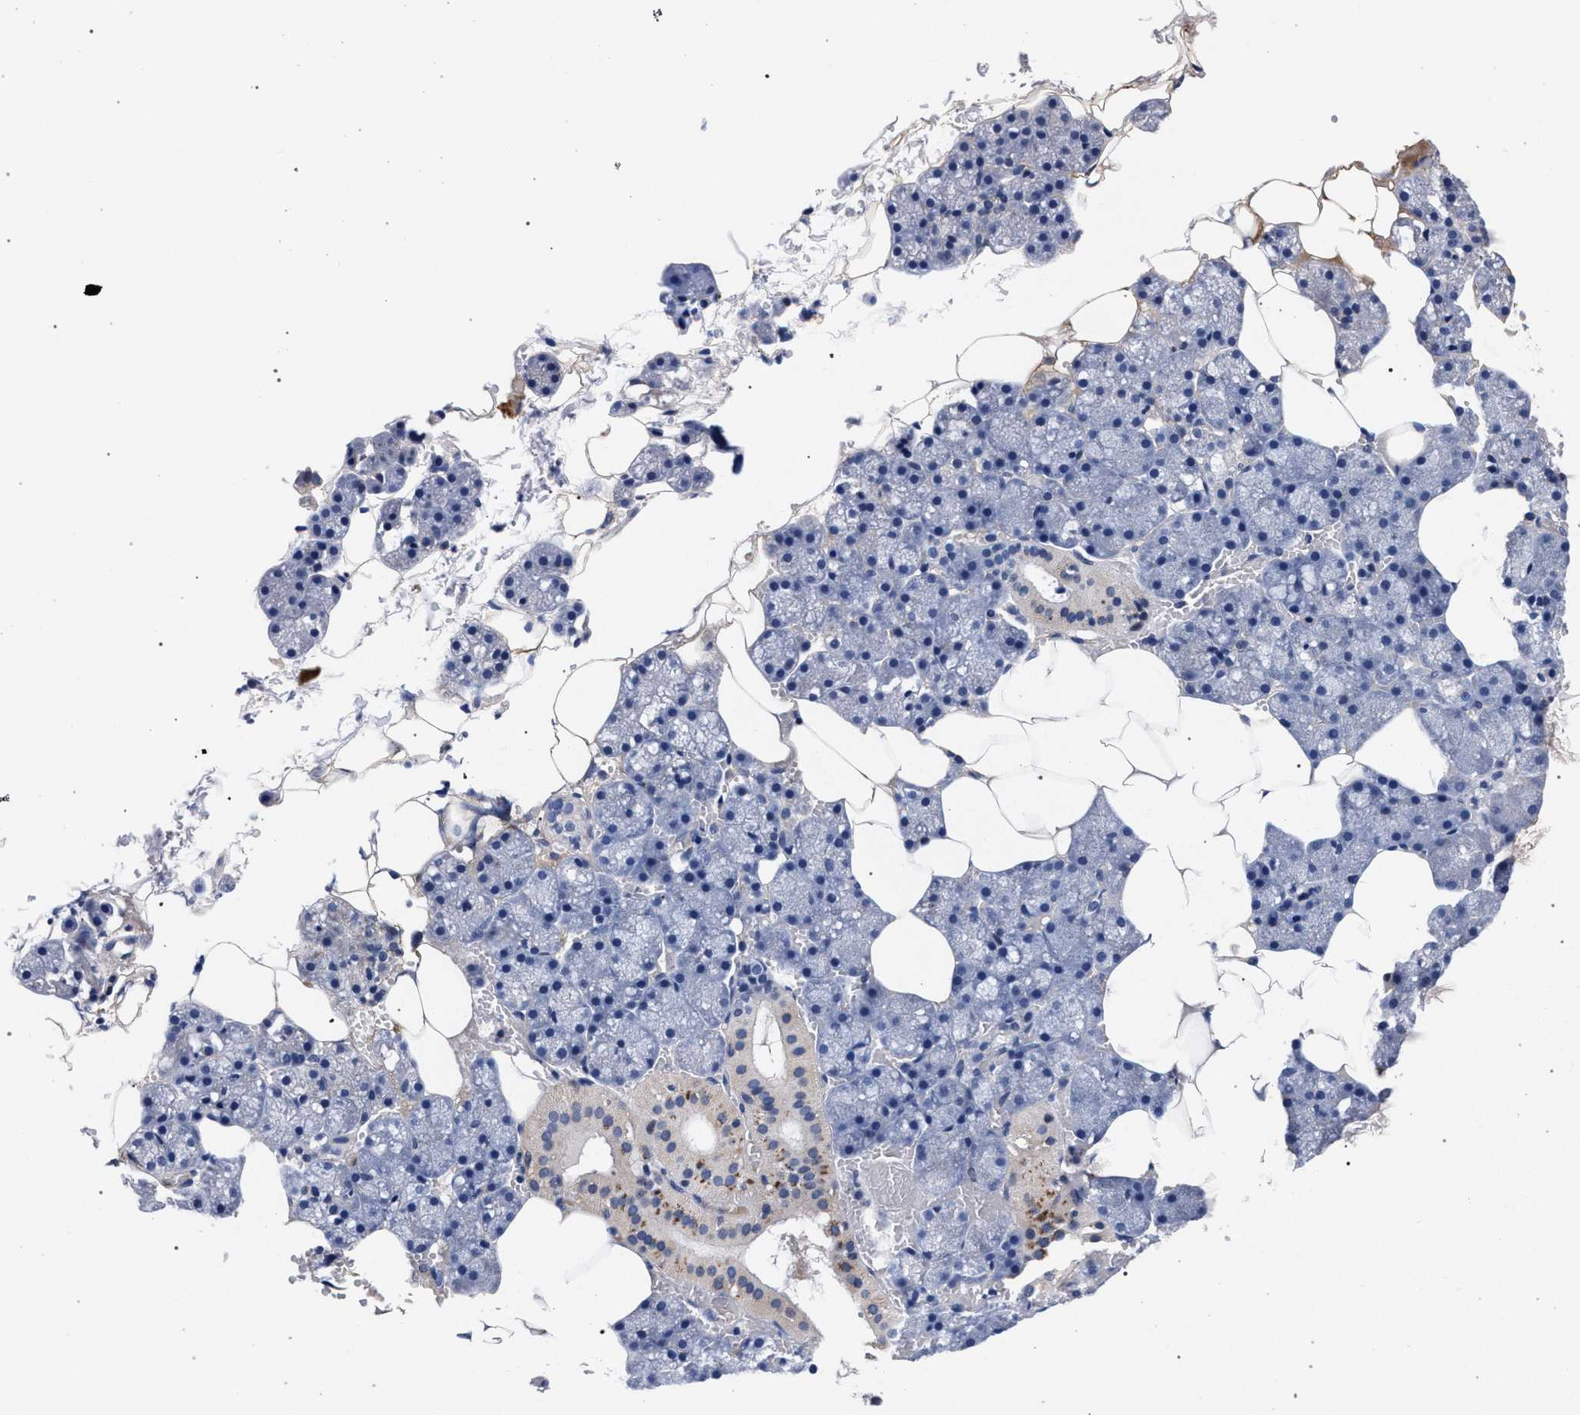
{"staining": {"intensity": "moderate", "quantity": "<25%", "location": "cytoplasmic/membranous"}, "tissue": "salivary gland", "cell_type": "Glandular cells", "image_type": "normal", "snomed": [{"axis": "morphology", "description": "Normal tissue, NOS"}, {"axis": "topography", "description": "Salivary gland"}], "caption": "Immunohistochemical staining of normal salivary gland exhibits <25% levels of moderate cytoplasmic/membranous protein staining in about <25% of glandular cells. The staining is performed using DAB (3,3'-diaminobenzidine) brown chromogen to label protein expression. The nuclei are counter-stained blue using hematoxylin.", "gene": "ACOX1", "patient": {"sex": "male", "age": 62}}